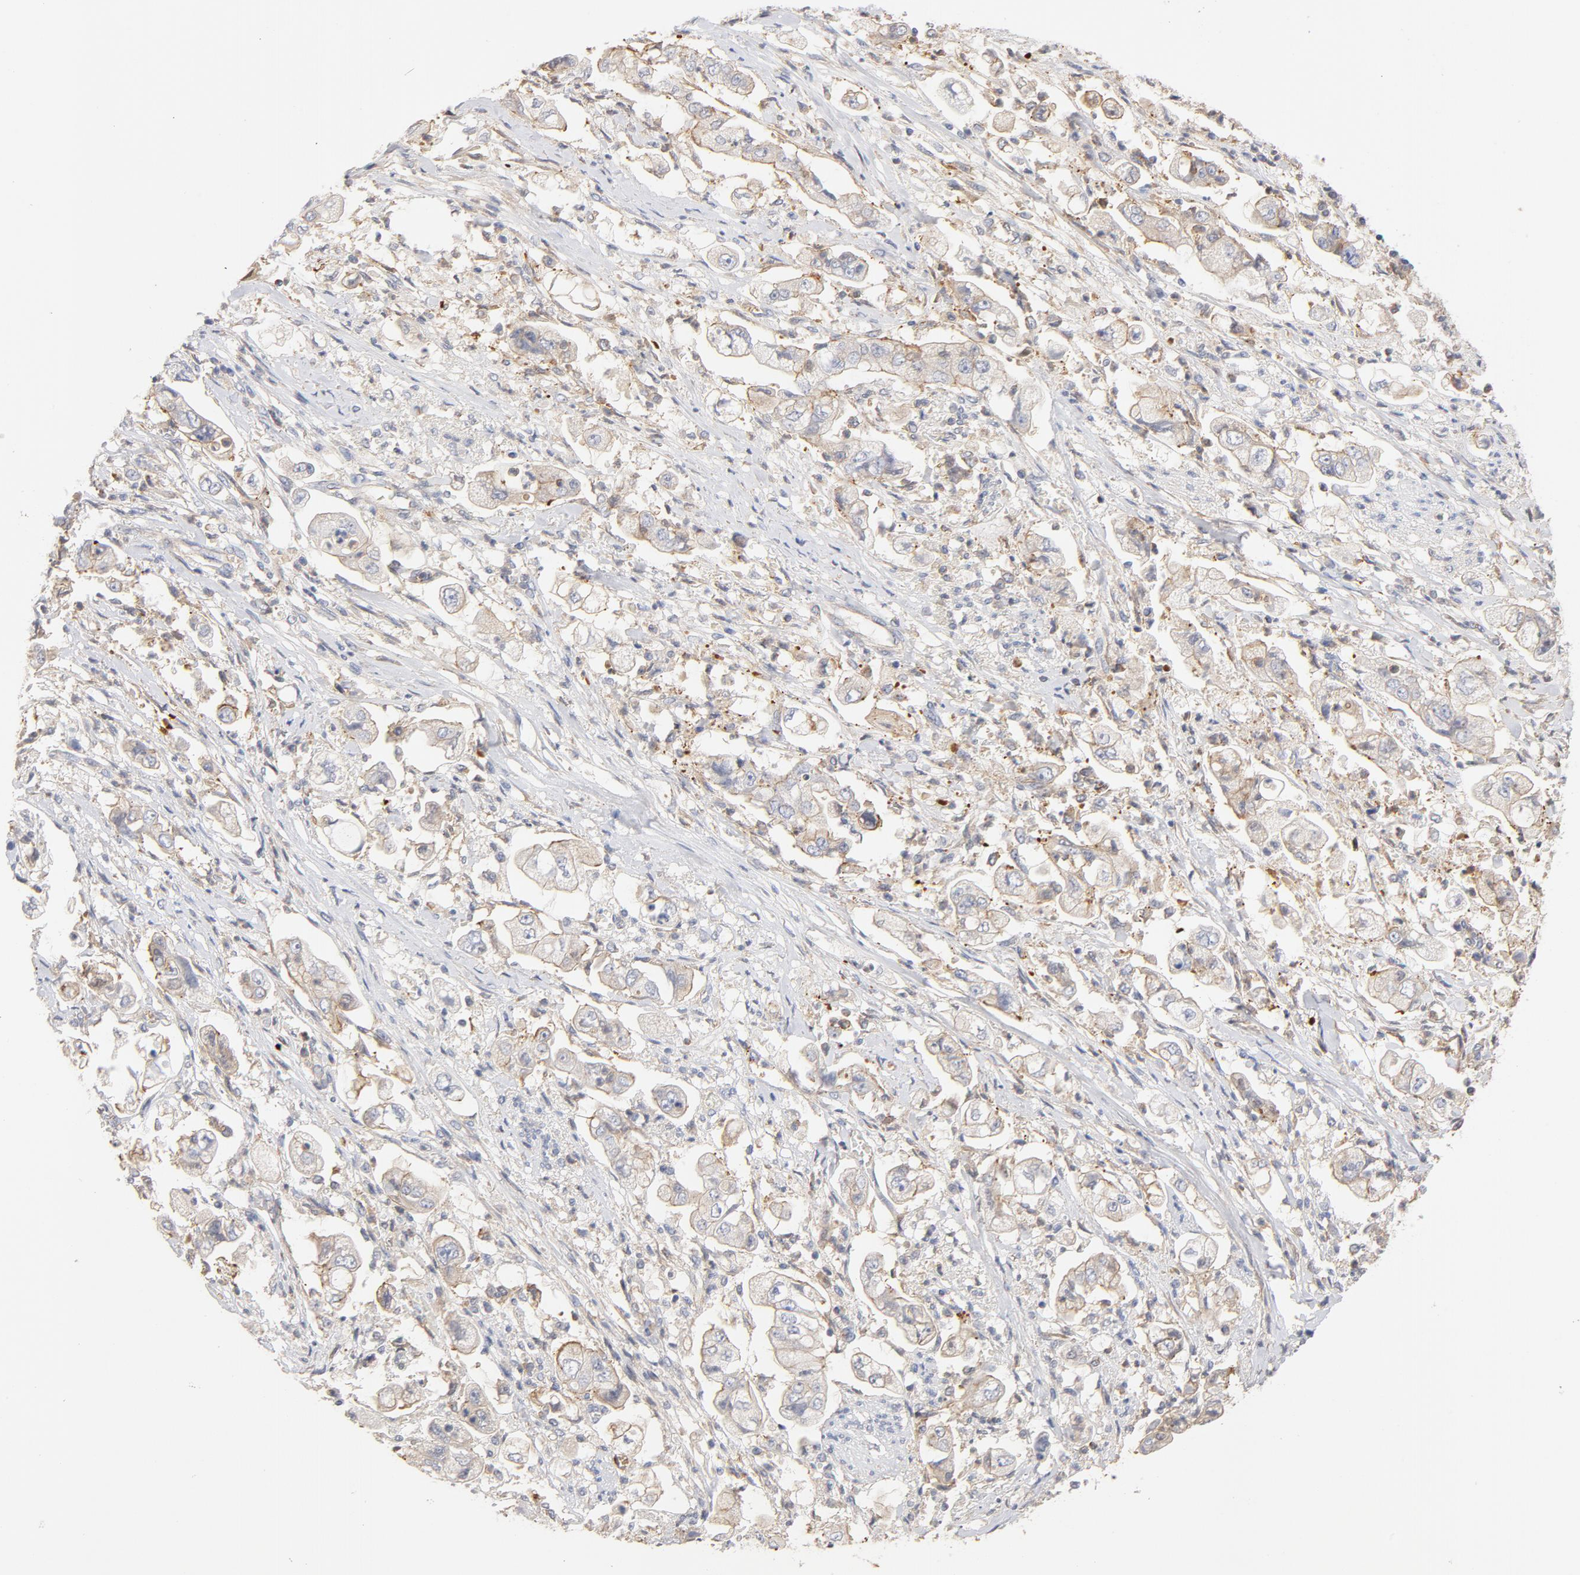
{"staining": {"intensity": "moderate", "quantity": ">75%", "location": "cytoplasmic/membranous"}, "tissue": "stomach cancer", "cell_type": "Tumor cells", "image_type": "cancer", "snomed": [{"axis": "morphology", "description": "Adenocarcinoma, NOS"}, {"axis": "topography", "description": "Stomach"}], "caption": "The immunohistochemical stain labels moderate cytoplasmic/membranous expression in tumor cells of stomach cancer (adenocarcinoma) tissue. (brown staining indicates protein expression, while blue staining denotes nuclei).", "gene": "STRN3", "patient": {"sex": "male", "age": 62}}